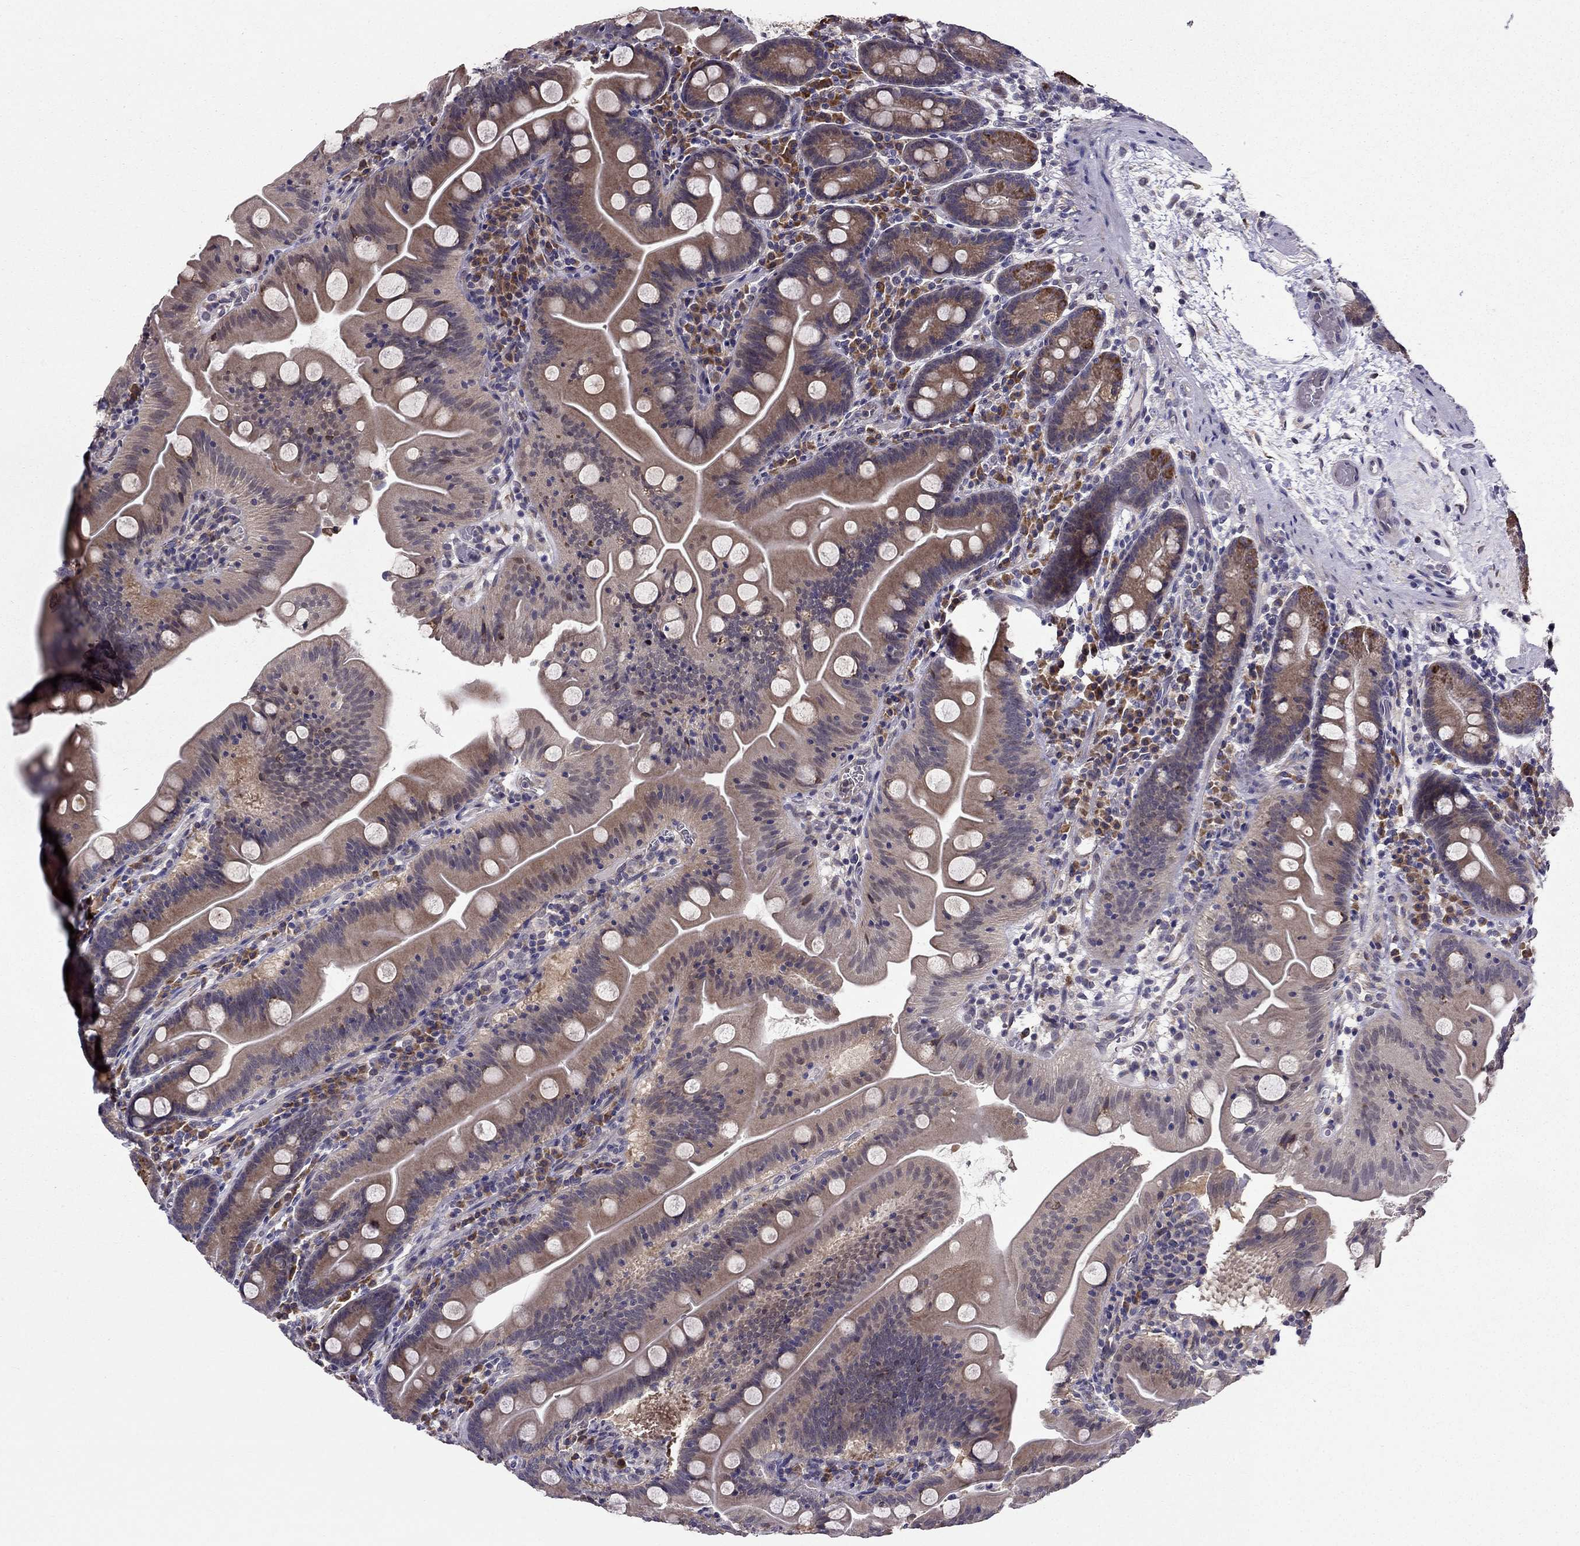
{"staining": {"intensity": "moderate", "quantity": "25%-75%", "location": "cytoplasmic/membranous"}, "tissue": "small intestine", "cell_type": "Glandular cells", "image_type": "normal", "snomed": [{"axis": "morphology", "description": "Normal tissue, NOS"}, {"axis": "topography", "description": "Small intestine"}], "caption": "A medium amount of moderate cytoplasmic/membranous staining is seen in approximately 25%-75% of glandular cells in unremarkable small intestine. The protein is stained brown, and the nuclei are stained in blue (DAB (3,3'-diaminobenzidine) IHC with brightfield microscopy, high magnification).", "gene": "ARHGEF28", "patient": {"sex": "male", "age": 37}}